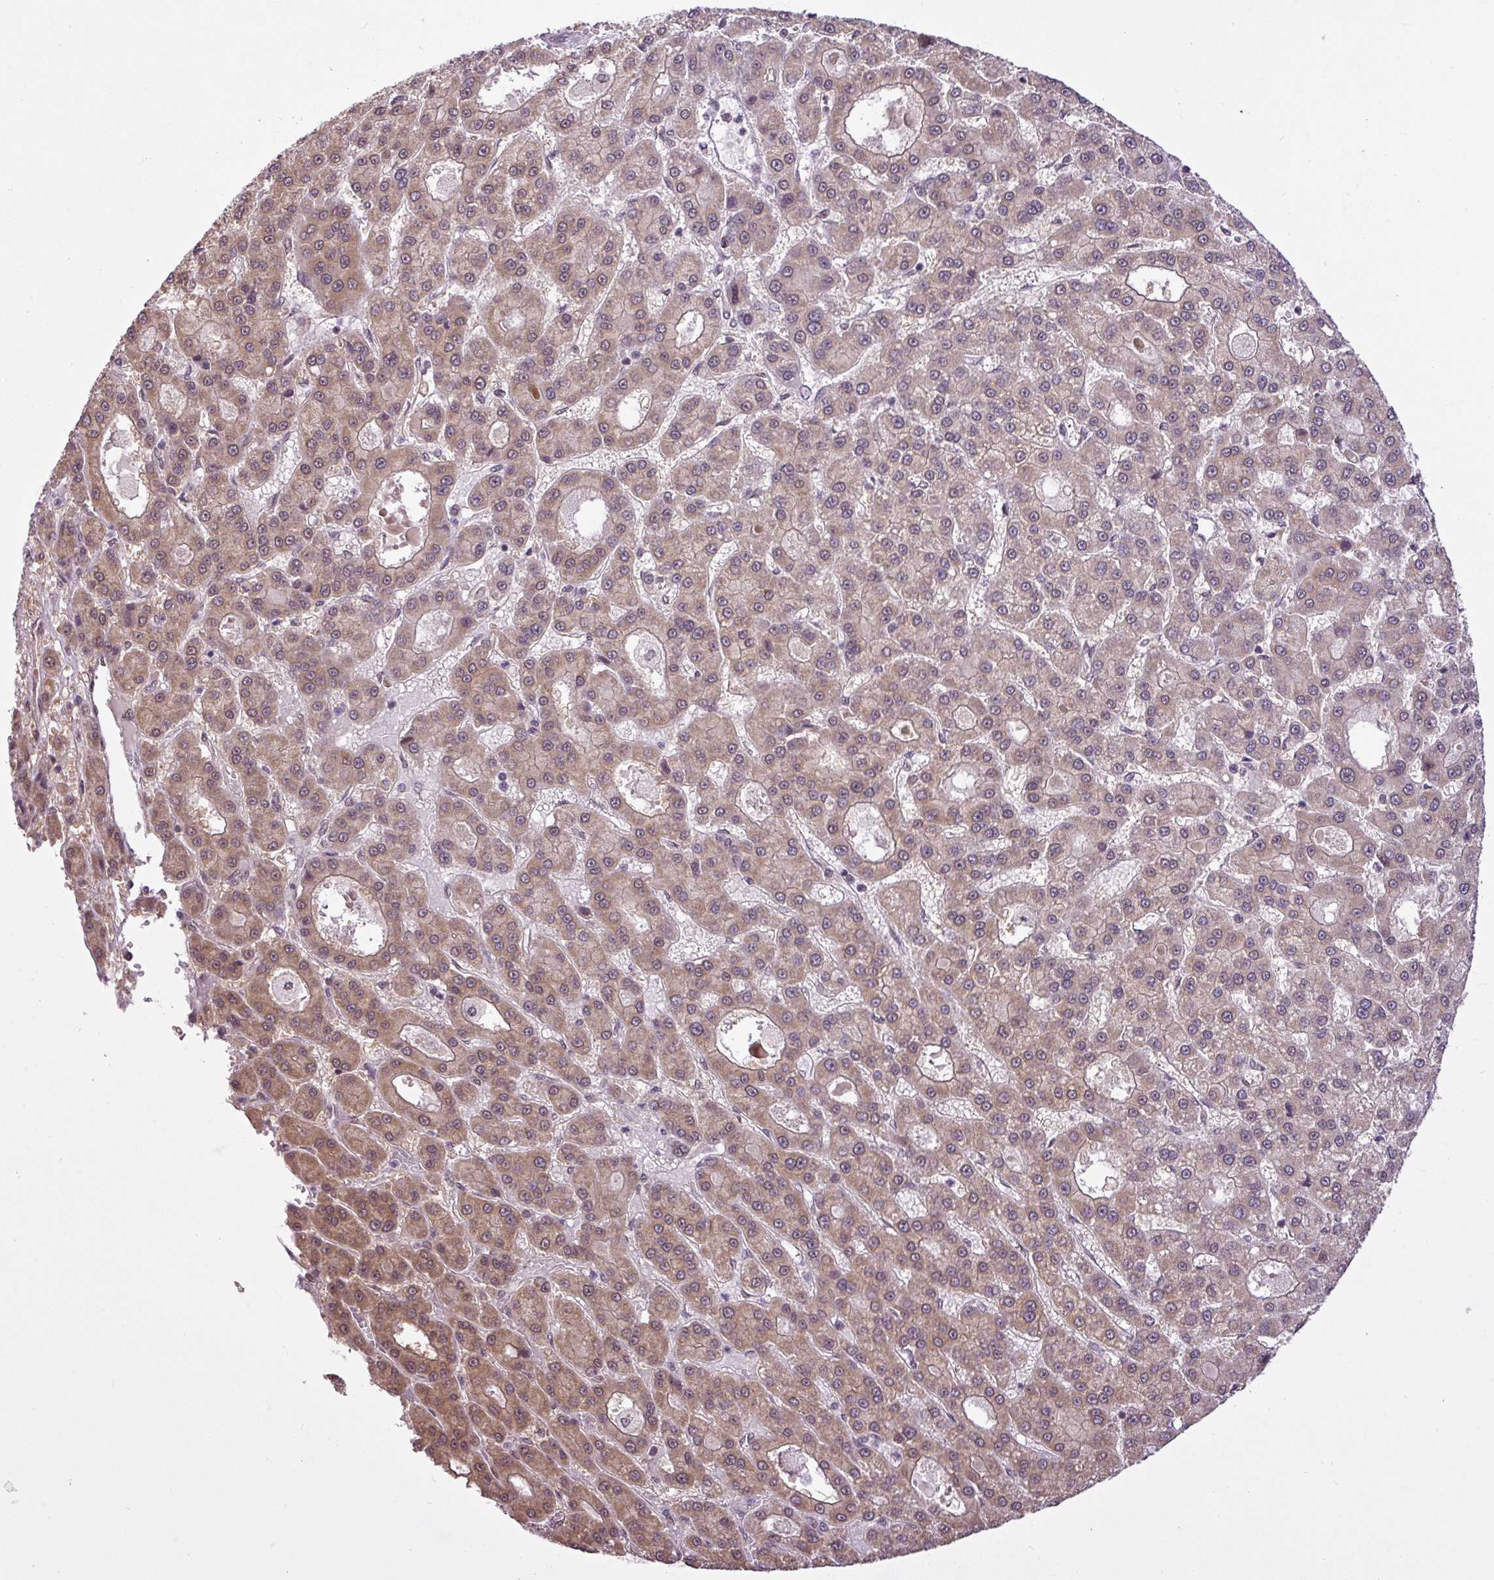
{"staining": {"intensity": "moderate", "quantity": ">75%", "location": "cytoplasmic/membranous"}, "tissue": "liver cancer", "cell_type": "Tumor cells", "image_type": "cancer", "snomed": [{"axis": "morphology", "description": "Carcinoma, Hepatocellular, NOS"}, {"axis": "topography", "description": "Liver"}], "caption": "About >75% of tumor cells in human liver cancer display moderate cytoplasmic/membranous protein positivity as visualized by brown immunohistochemical staining.", "gene": "MFHAS1", "patient": {"sex": "male", "age": 70}}